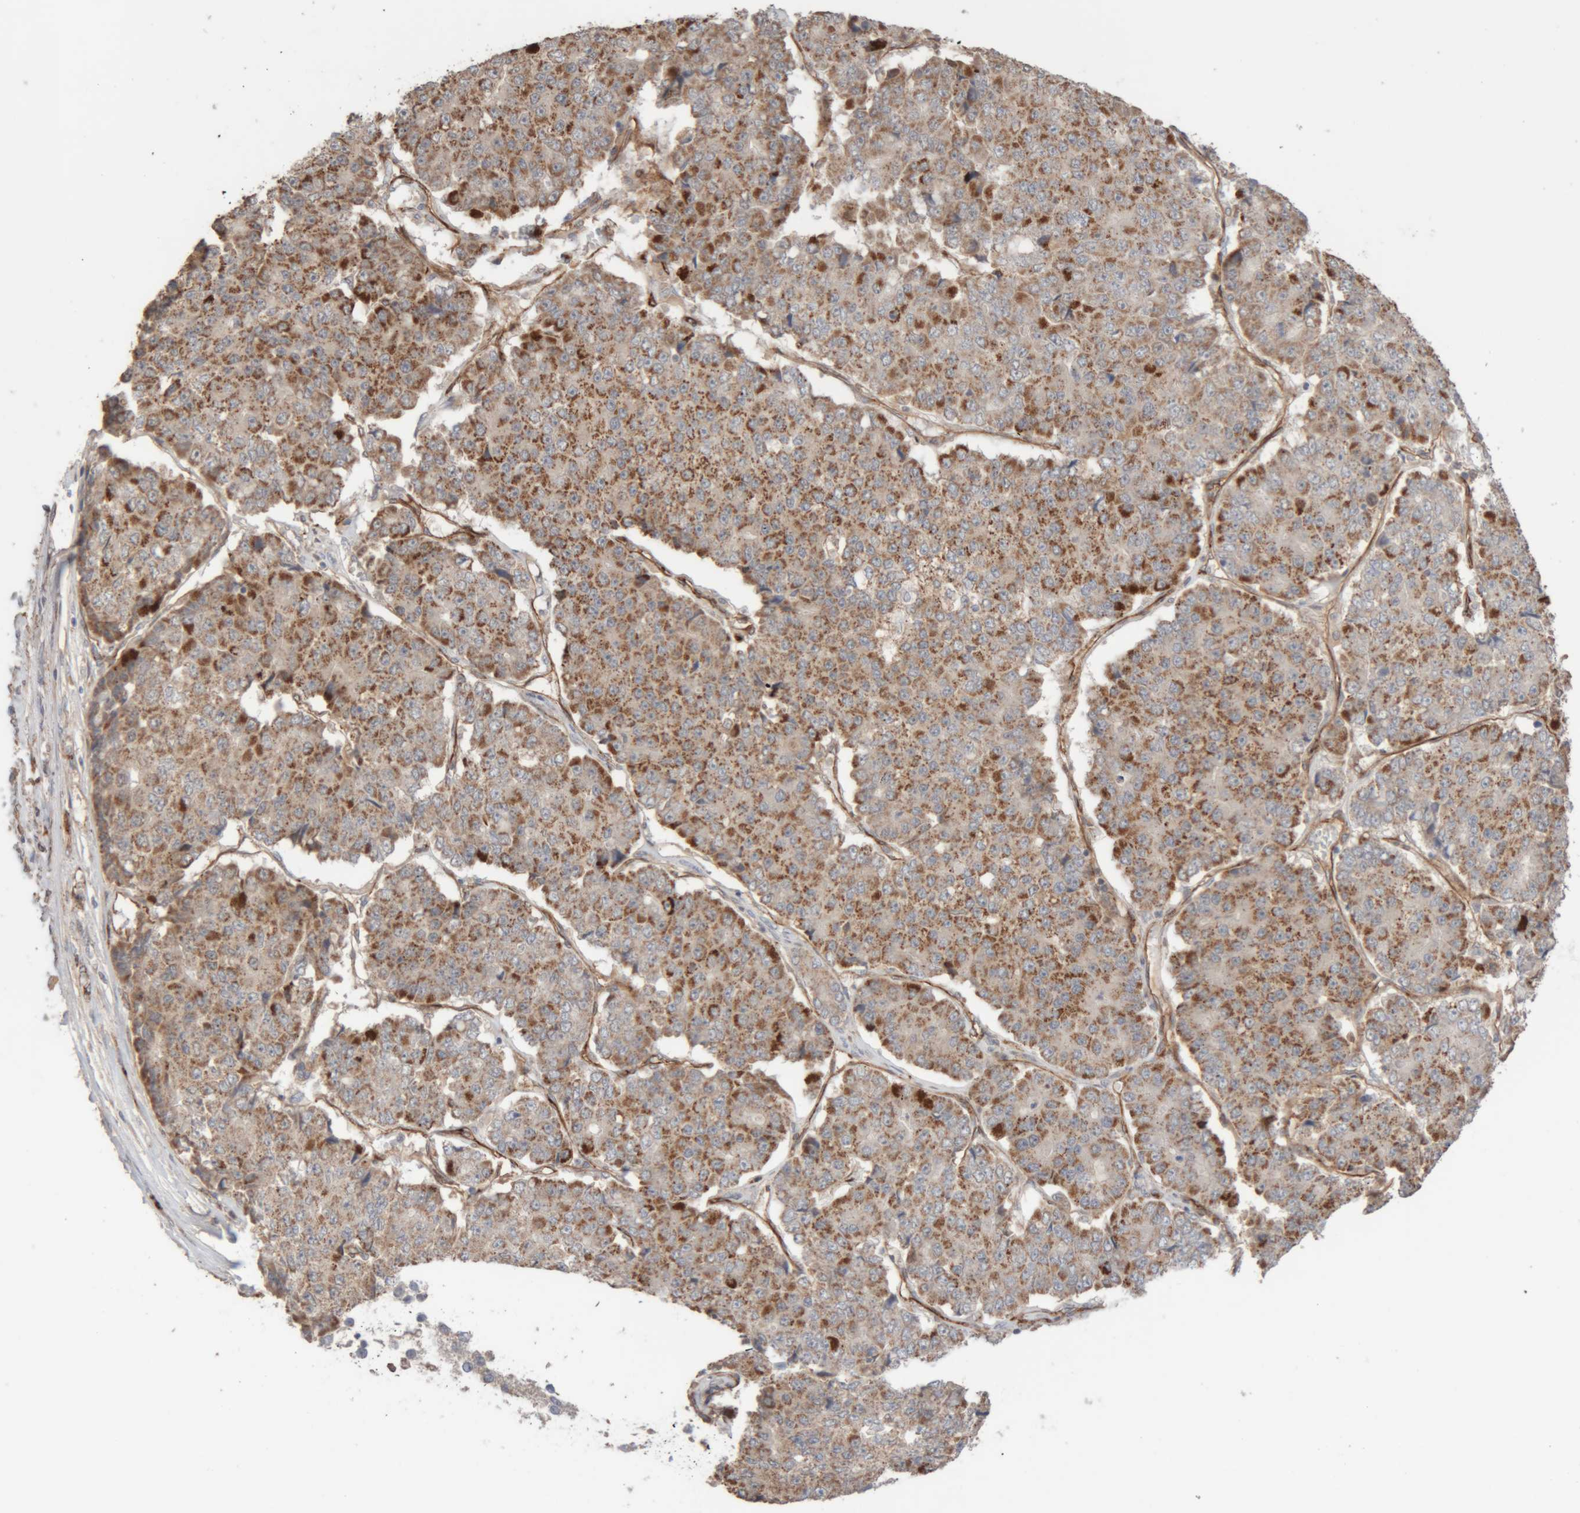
{"staining": {"intensity": "moderate", "quantity": ">75%", "location": "cytoplasmic/membranous"}, "tissue": "pancreatic cancer", "cell_type": "Tumor cells", "image_type": "cancer", "snomed": [{"axis": "morphology", "description": "Adenocarcinoma, NOS"}, {"axis": "topography", "description": "Pancreas"}], "caption": "Tumor cells demonstrate medium levels of moderate cytoplasmic/membranous staining in approximately >75% of cells in pancreatic cancer.", "gene": "RAB32", "patient": {"sex": "male", "age": 50}}